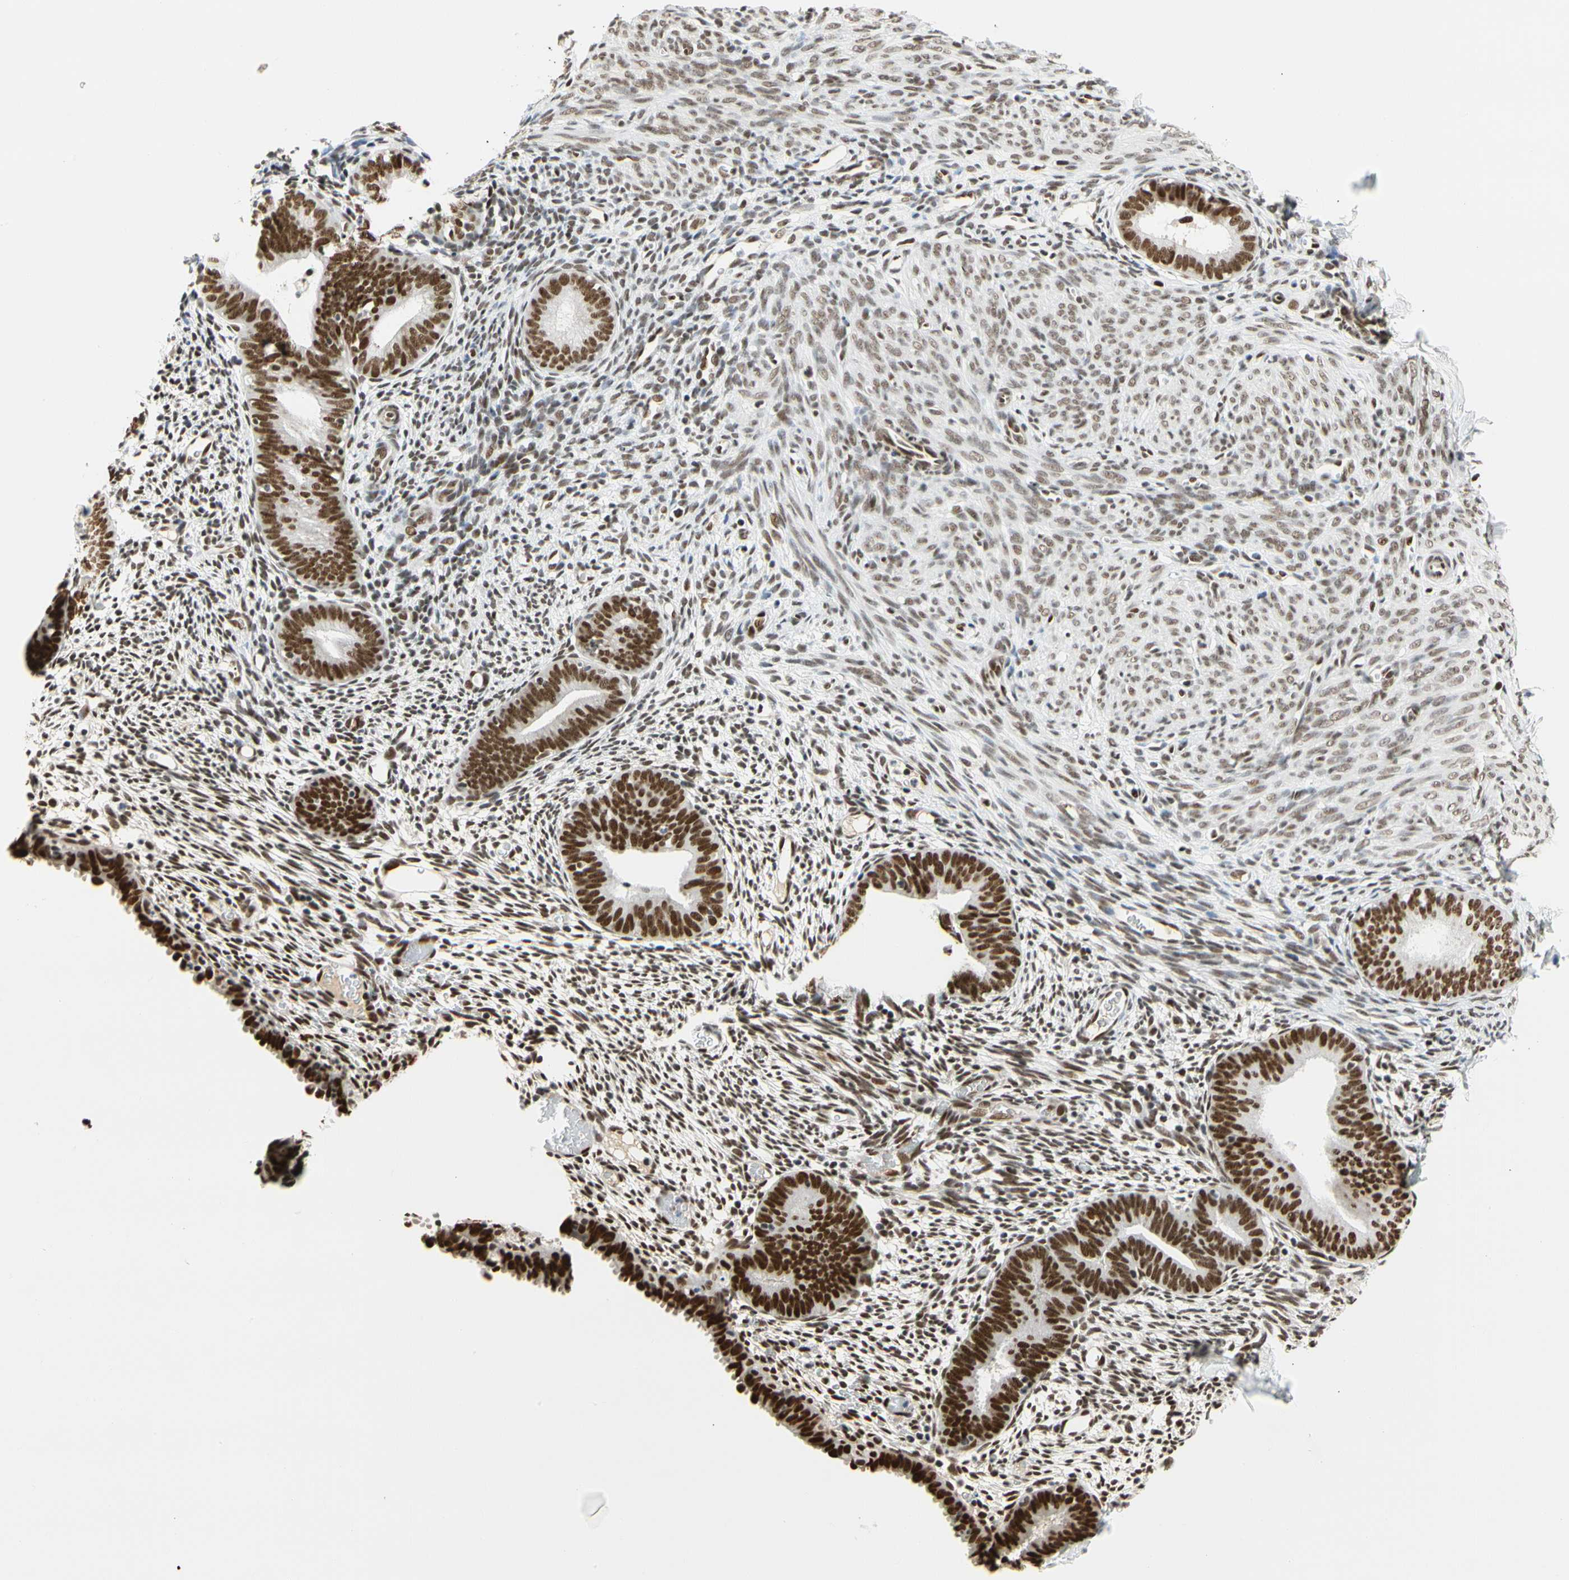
{"staining": {"intensity": "moderate", "quantity": ">75%", "location": "nuclear"}, "tissue": "endometrium", "cell_type": "Cells in endometrial stroma", "image_type": "normal", "snomed": [{"axis": "morphology", "description": "Normal tissue, NOS"}, {"axis": "morphology", "description": "Atrophy, NOS"}, {"axis": "topography", "description": "Uterus"}, {"axis": "topography", "description": "Endometrium"}], "caption": "Endometrium stained for a protein shows moderate nuclear positivity in cells in endometrial stroma.", "gene": "ZSCAN16", "patient": {"sex": "female", "age": 68}}